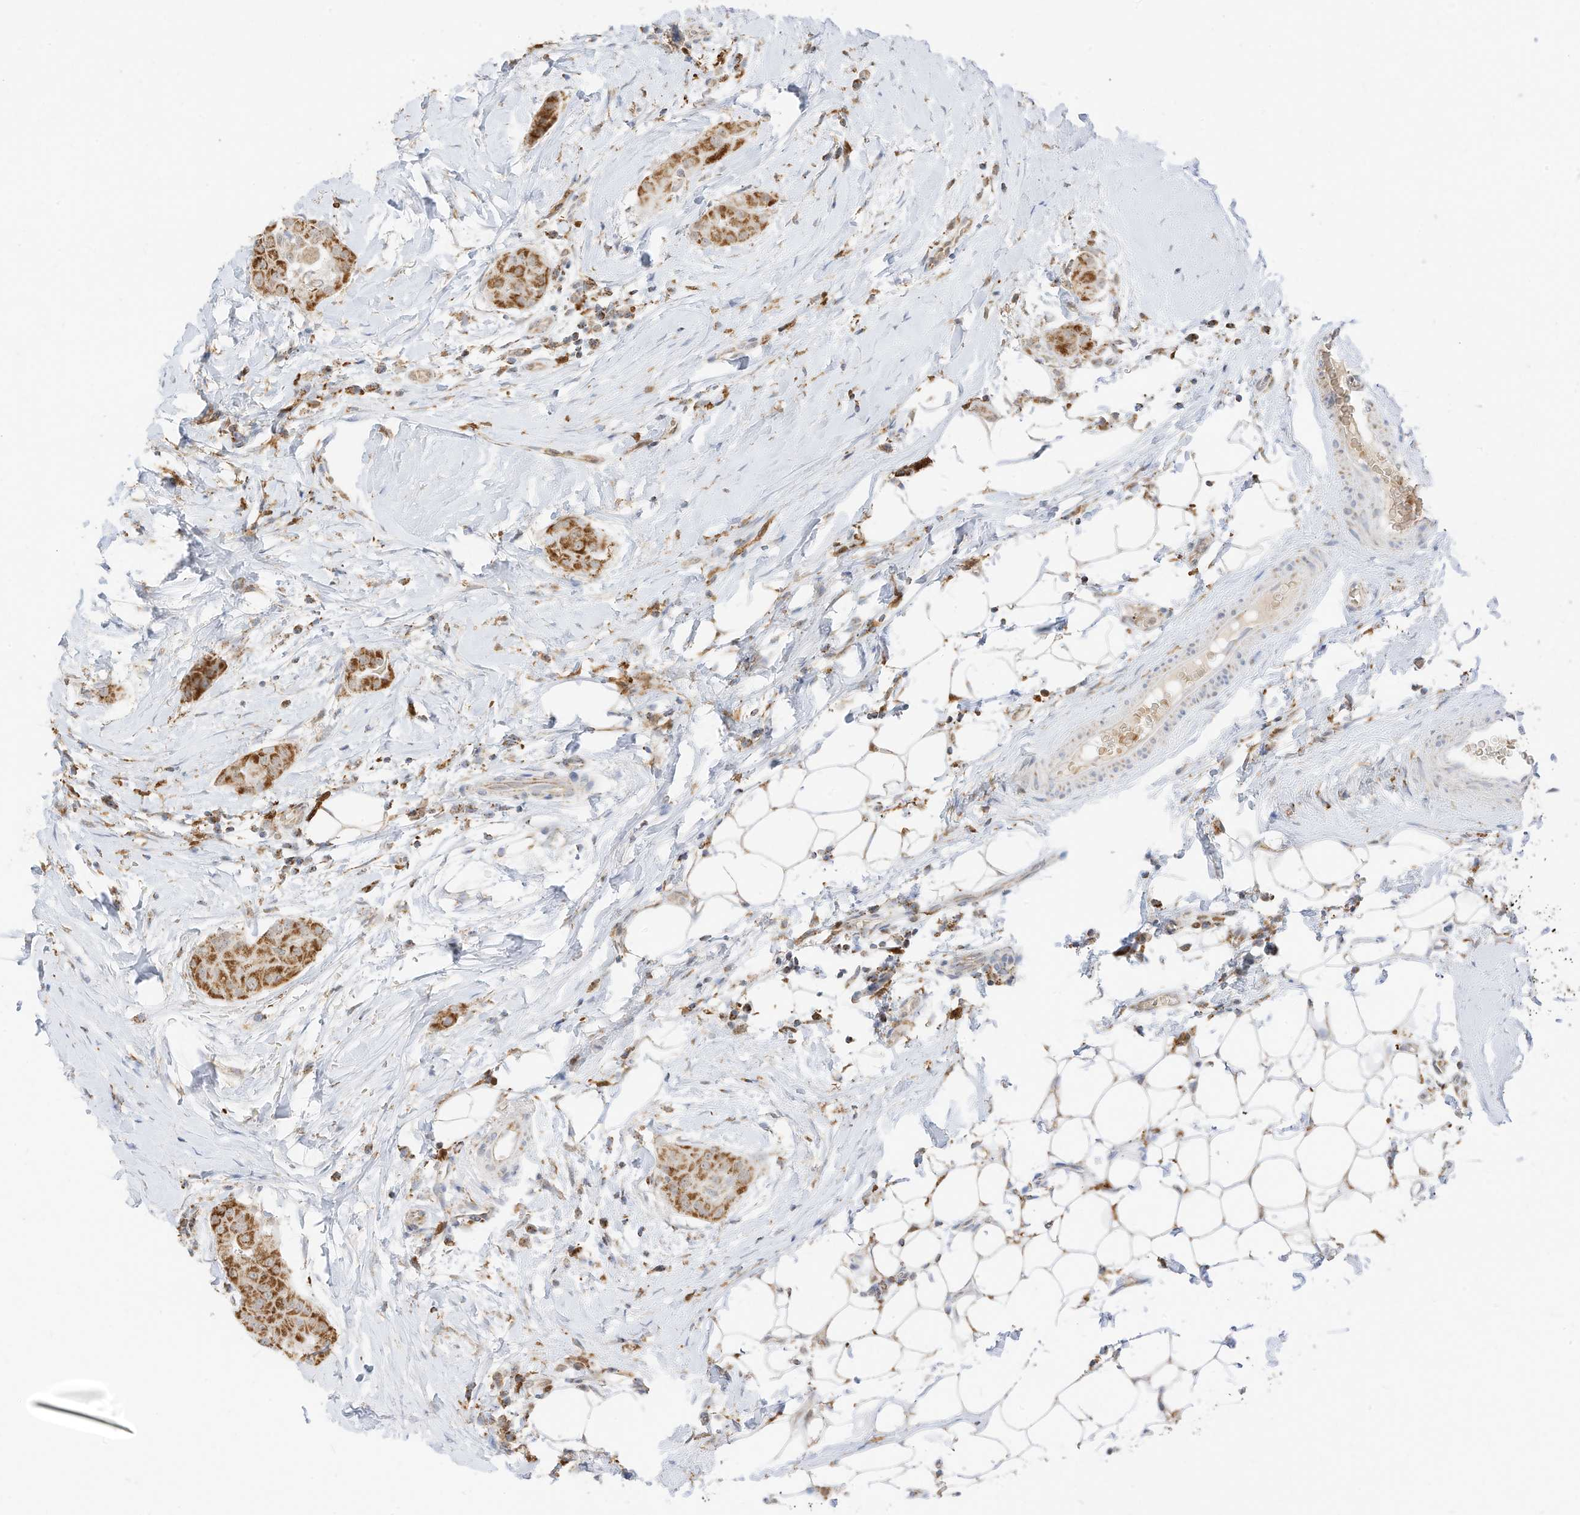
{"staining": {"intensity": "strong", "quantity": ">75%", "location": "cytoplasmic/membranous"}, "tissue": "thyroid cancer", "cell_type": "Tumor cells", "image_type": "cancer", "snomed": [{"axis": "morphology", "description": "Papillary adenocarcinoma, NOS"}, {"axis": "topography", "description": "Thyroid gland"}], "caption": "Immunohistochemistry of thyroid cancer (papillary adenocarcinoma) exhibits high levels of strong cytoplasmic/membranous staining in about >75% of tumor cells.", "gene": "MTUS2", "patient": {"sex": "male", "age": 33}}